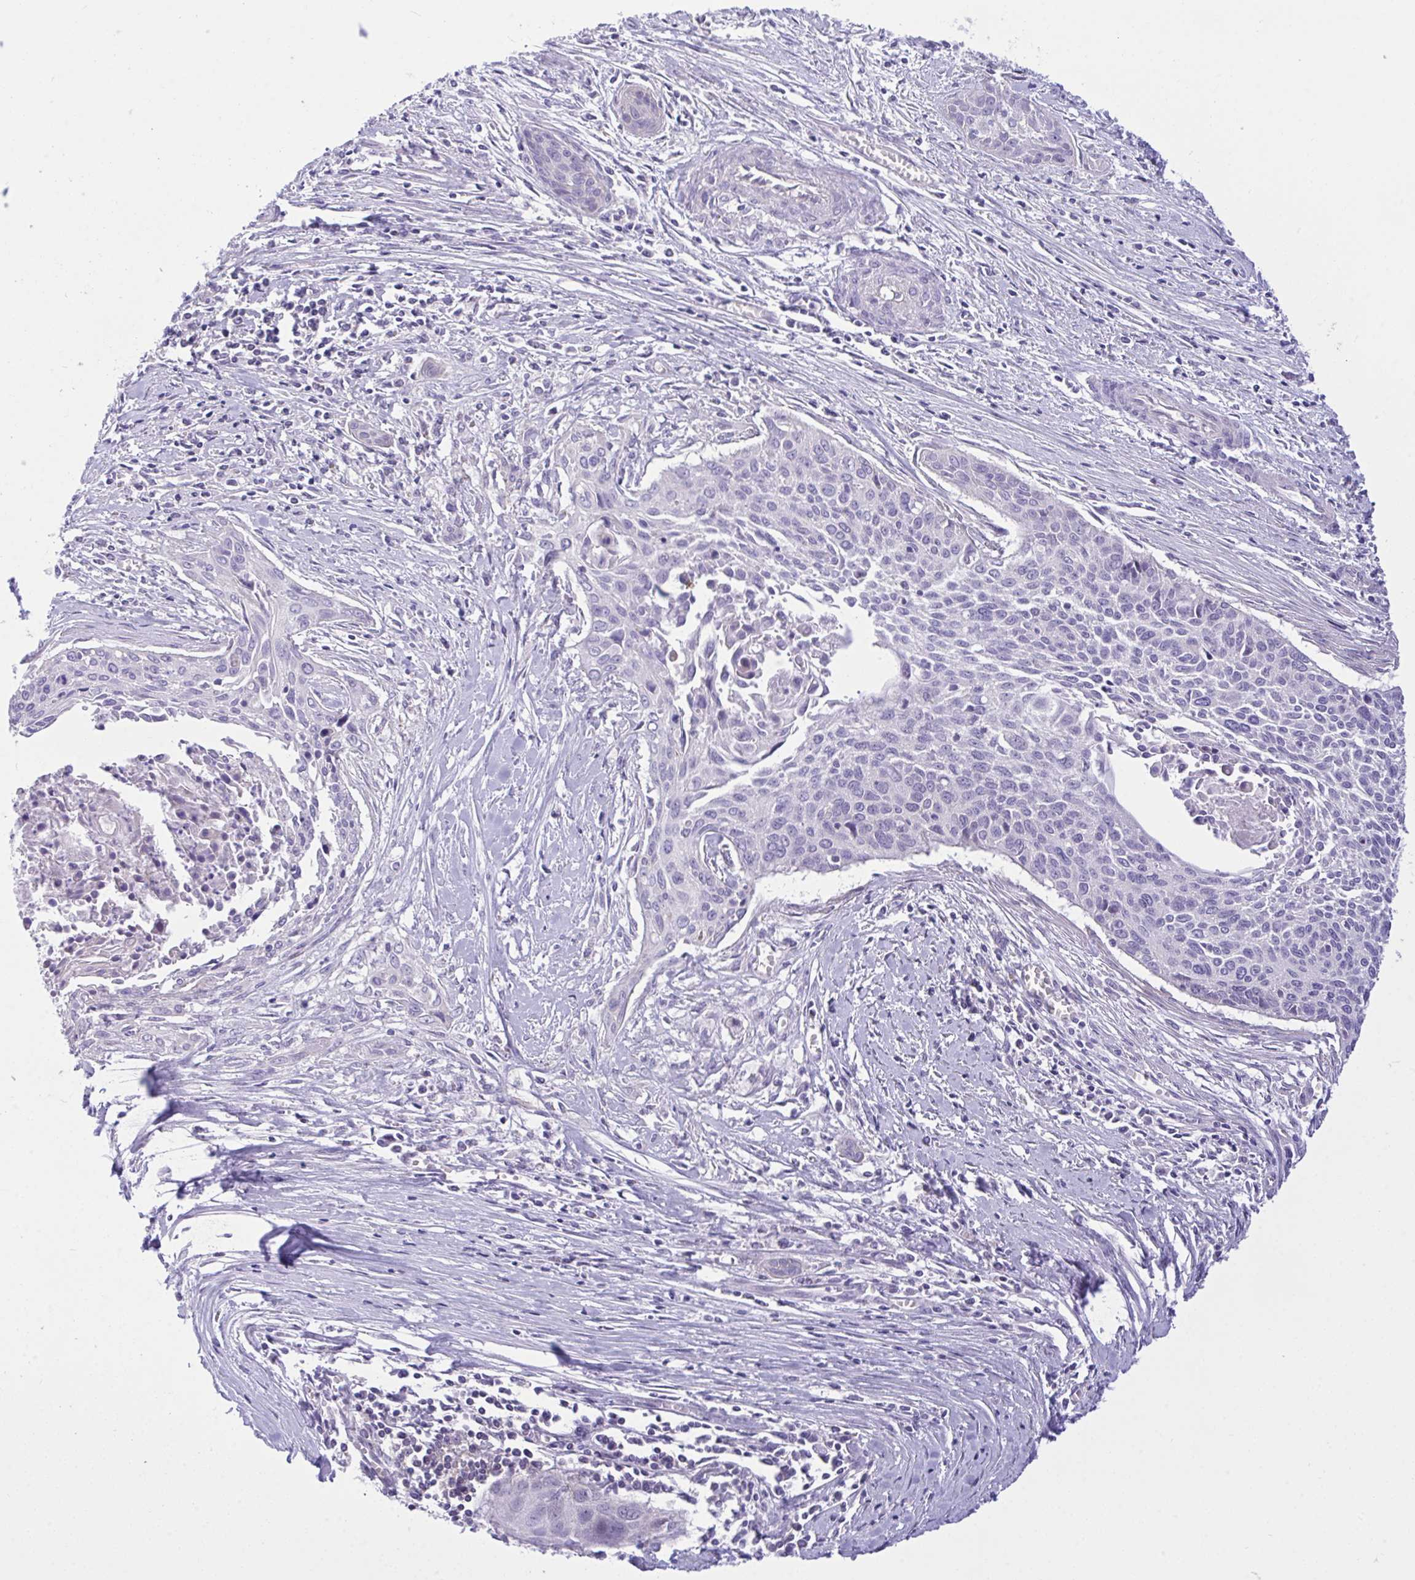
{"staining": {"intensity": "negative", "quantity": "none", "location": "none"}, "tissue": "cervical cancer", "cell_type": "Tumor cells", "image_type": "cancer", "snomed": [{"axis": "morphology", "description": "Squamous cell carcinoma, NOS"}, {"axis": "topography", "description": "Cervix"}], "caption": "A histopathology image of squamous cell carcinoma (cervical) stained for a protein shows no brown staining in tumor cells. (Immunohistochemistry (ihc), brightfield microscopy, high magnification).", "gene": "WDR97", "patient": {"sex": "female", "age": 55}}